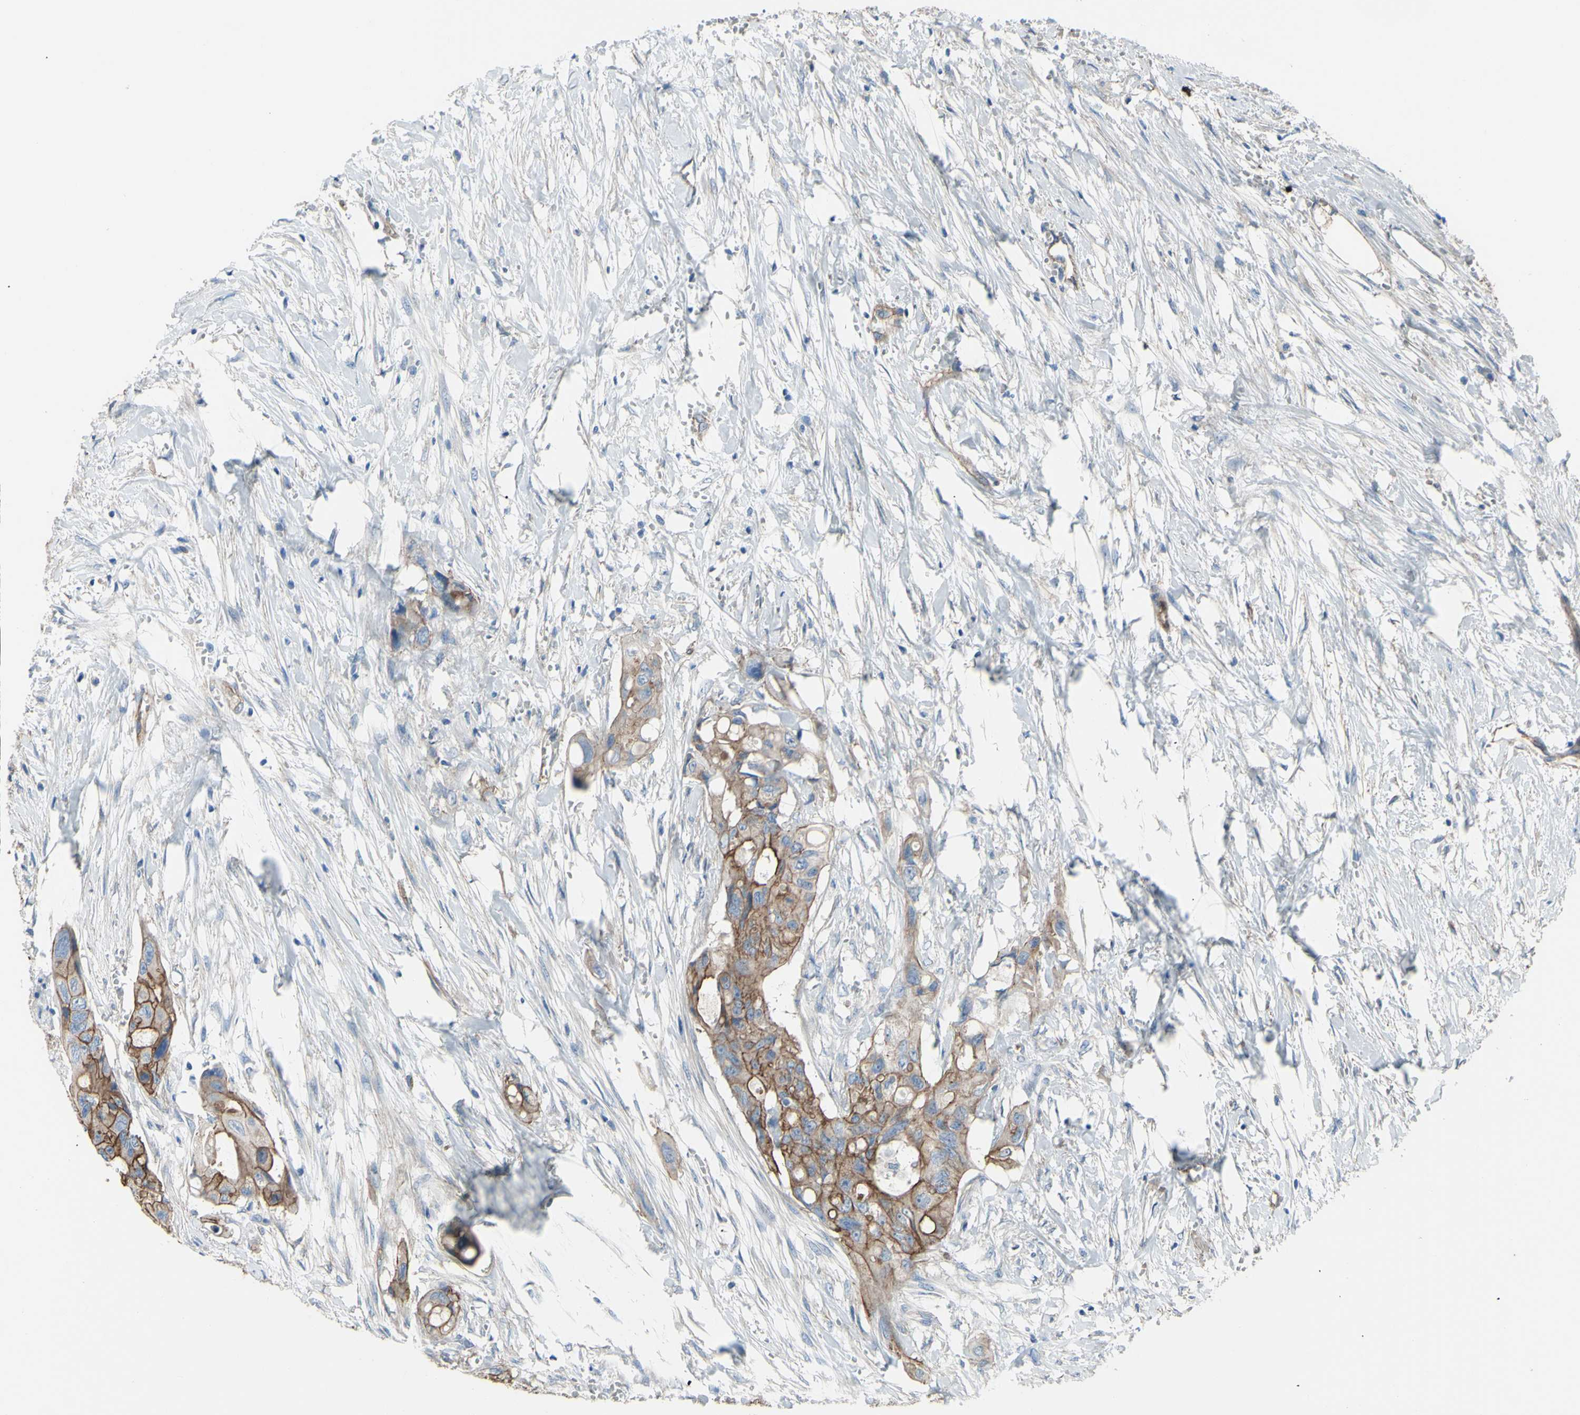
{"staining": {"intensity": "moderate", "quantity": ">75%", "location": "cytoplasmic/membranous"}, "tissue": "colorectal cancer", "cell_type": "Tumor cells", "image_type": "cancer", "snomed": [{"axis": "morphology", "description": "Adenocarcinoma, NOS"}, {"axis": "topography", "description": "Colon"}], "caption": "Tumor cells reveal medium levels of moderate cytoplasmic/membranous positivity in about >75% of cells in colorectal cancer.", "gene": "TPBG", "patient": {"sex": "female", "age": 57}}